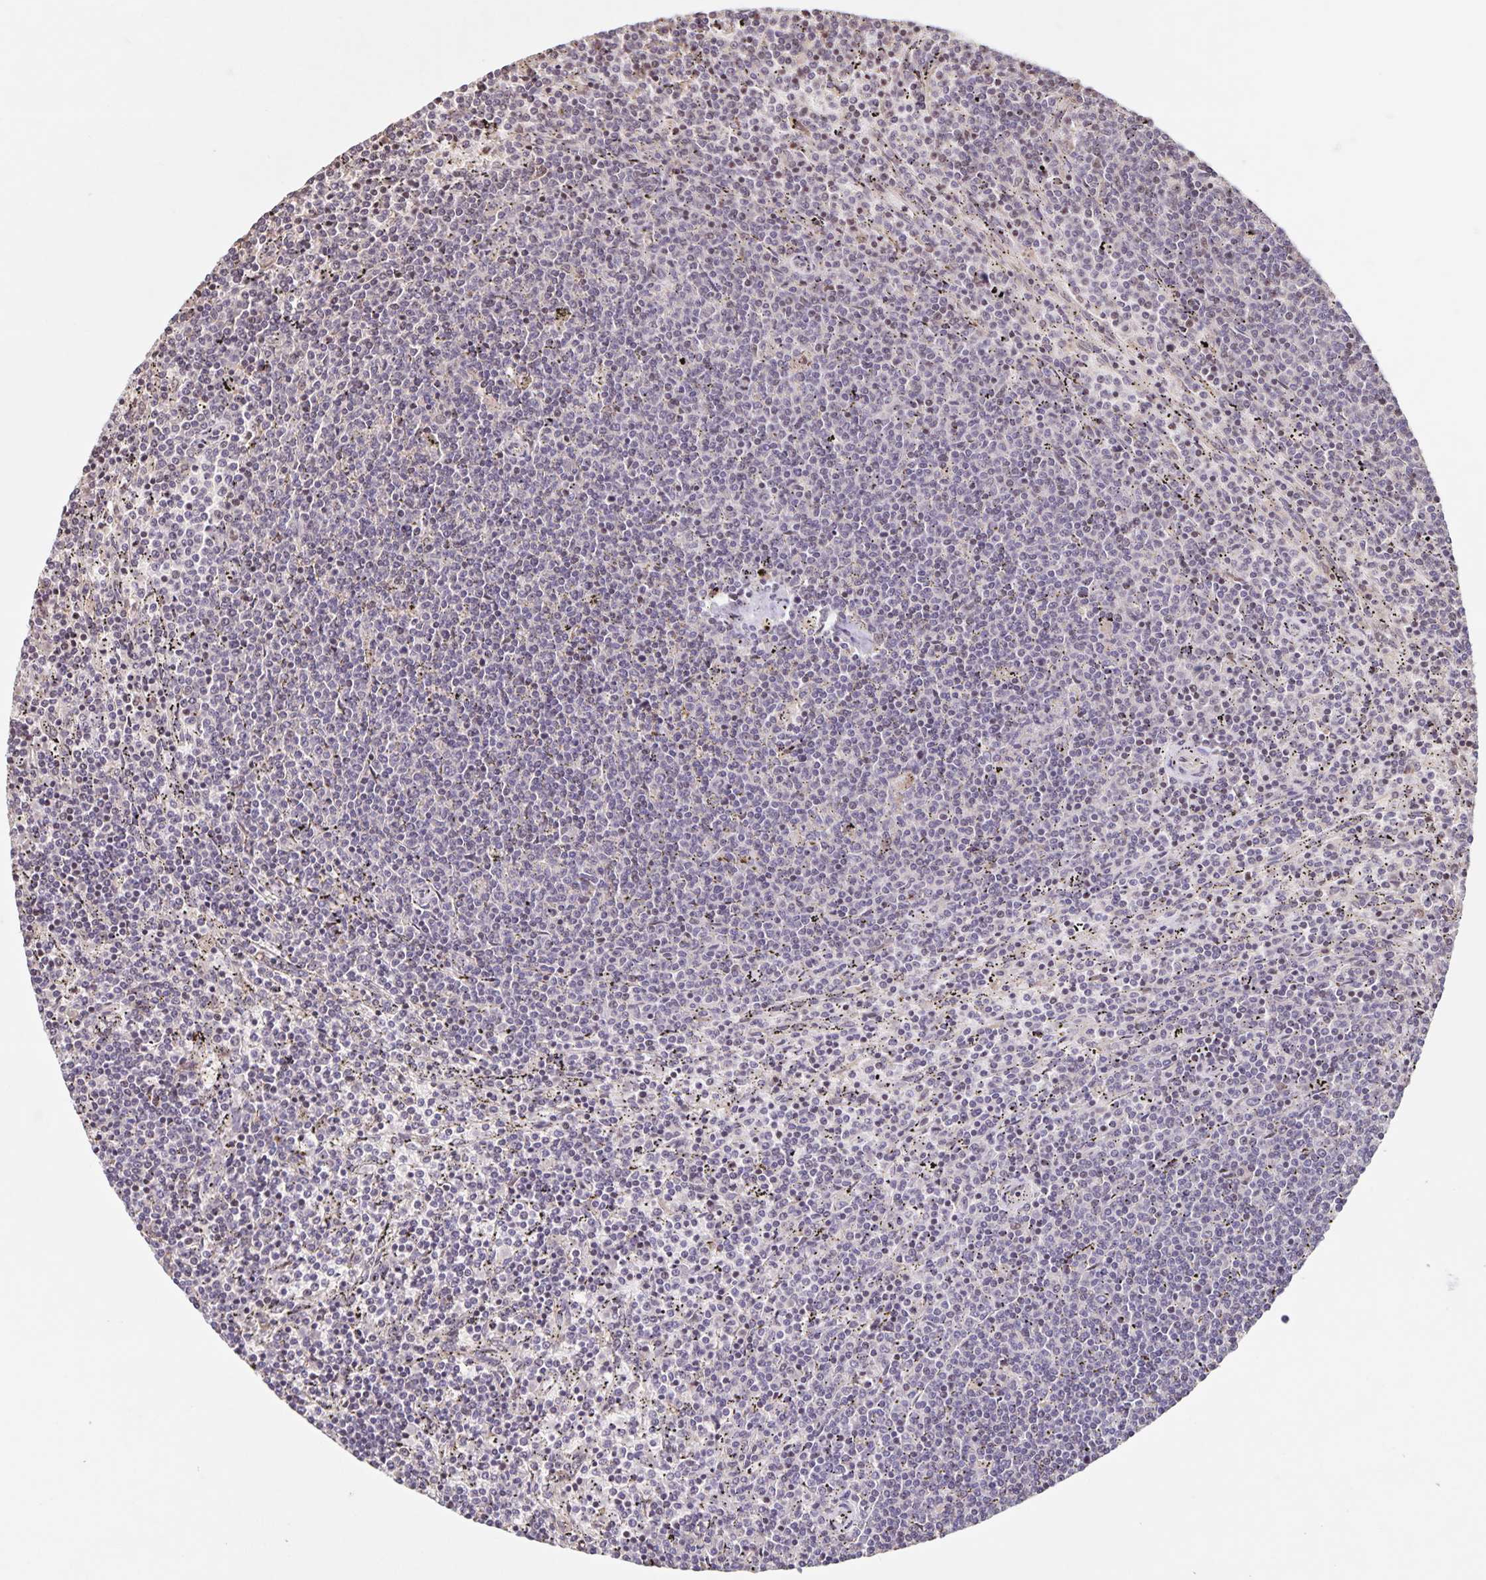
{"staining": {"intensity": "negative", "quantity": "none", "location": "none"}, "tissue": "lymphoma", "cell_type": "Tumor cells", "image_type": "cancer", "snomed": [{"axis": "morphology", "description": "Malignant lymphoma, non-Hodgkin's type, Low grade"}, {"axis": "topography", "description": "Spleen"}], "caption": "The micrograph shows no significant expression in tumor cells of lymphoma.", "gene": "GDF2", "patient": {"sex": "female", "age": 50}}